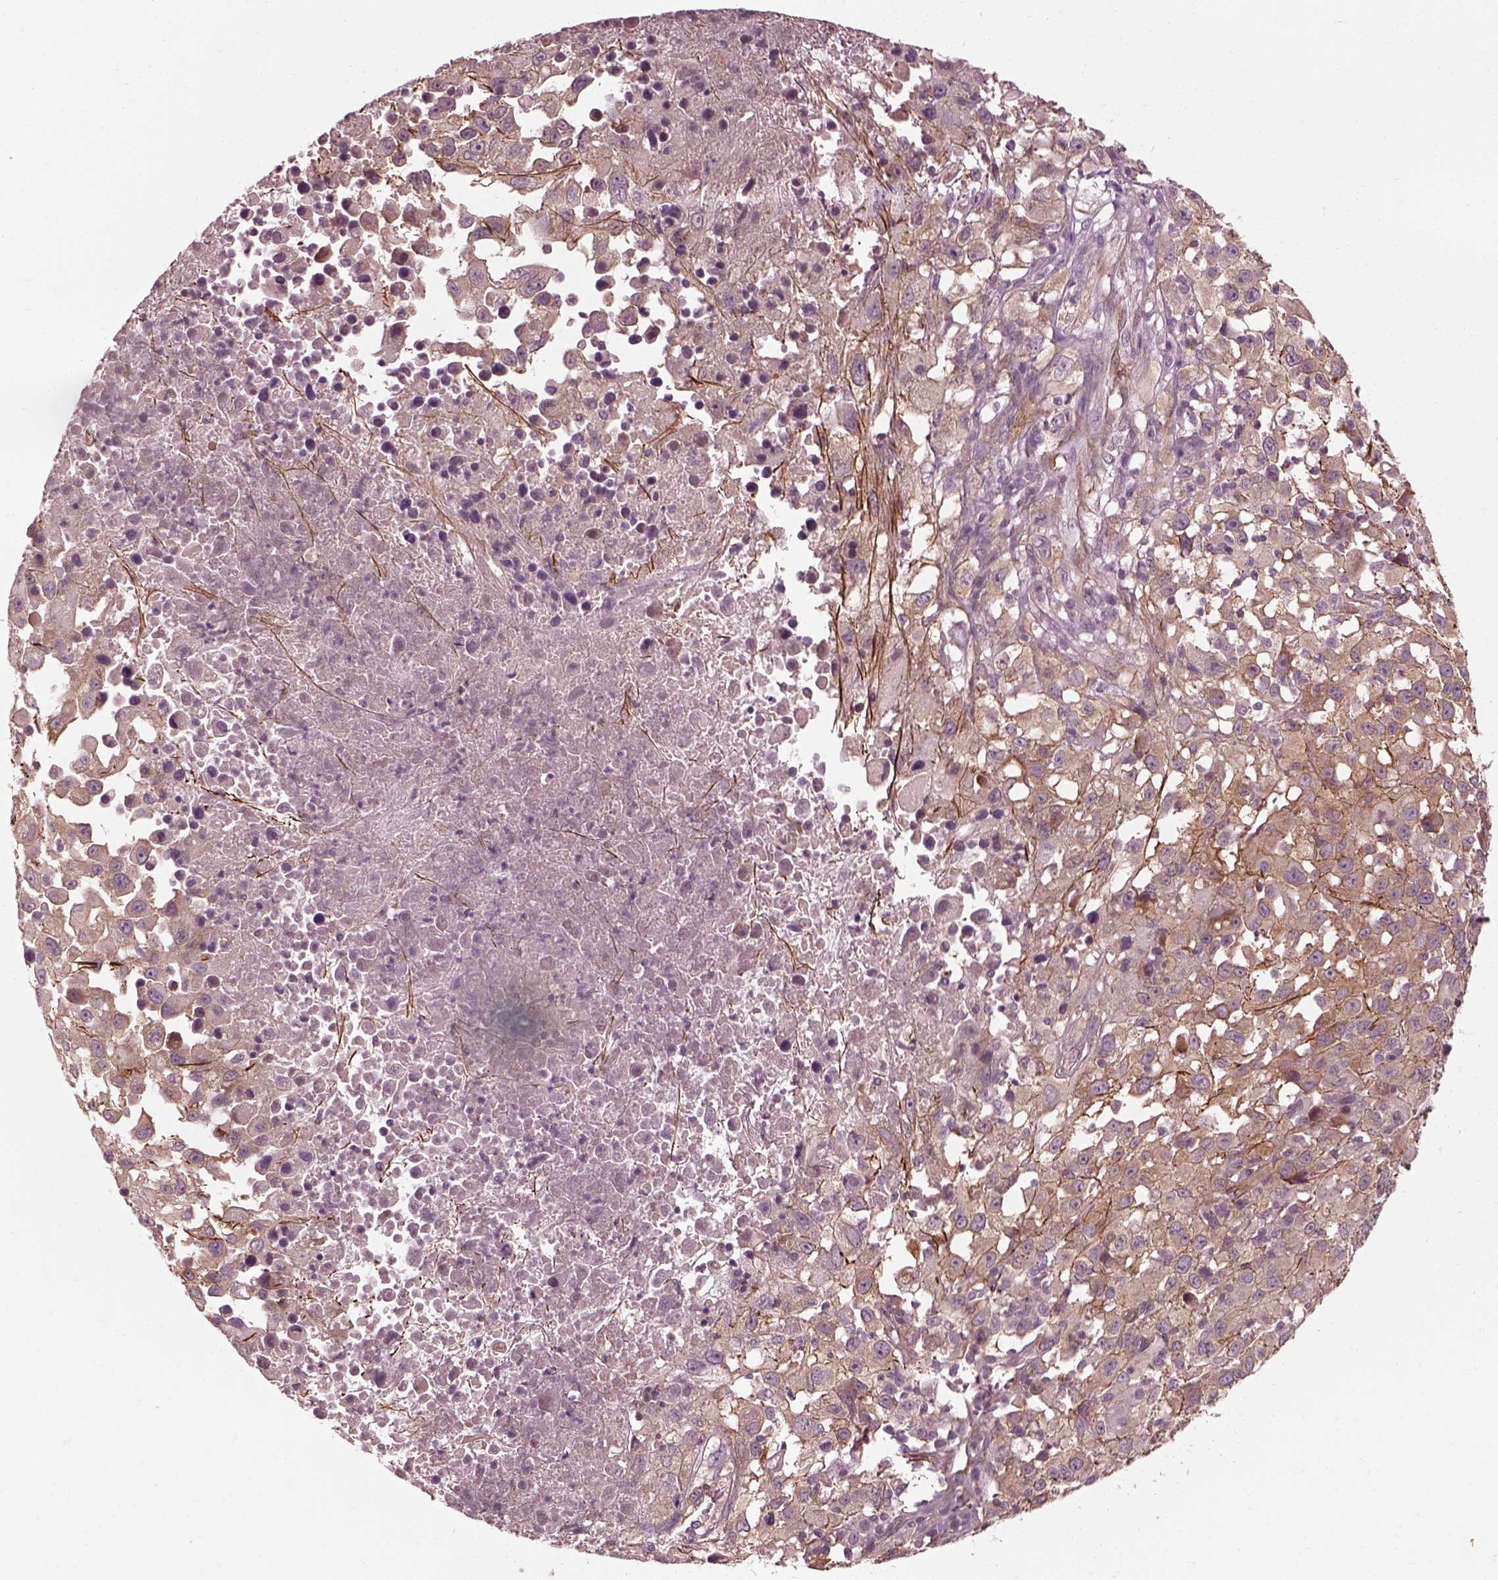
{"staining": {"intensity": "weak", "quantity": "<25%", "location": "cytoplasmic/membranous"}, "tissue": "melanoma", "cell_type": "Tumor cells", "image_type": "cancer", "snomed": [{"axis": "morphology", "description": "Malignant melanoma, Metastatic site"}, {"axis": "topography", "description": "Soft tissue"}], "caption": "Tumor cells are negative for protein expression in human malignant melanoma (metastatic site). (Brightfield microscopy of DAB (3,3'-diaminobenzidine) immunohistochemistry (IHC) at high magnification).", "gene": "EFEMP1", "patient": {"sex": "male", "age": 50}}